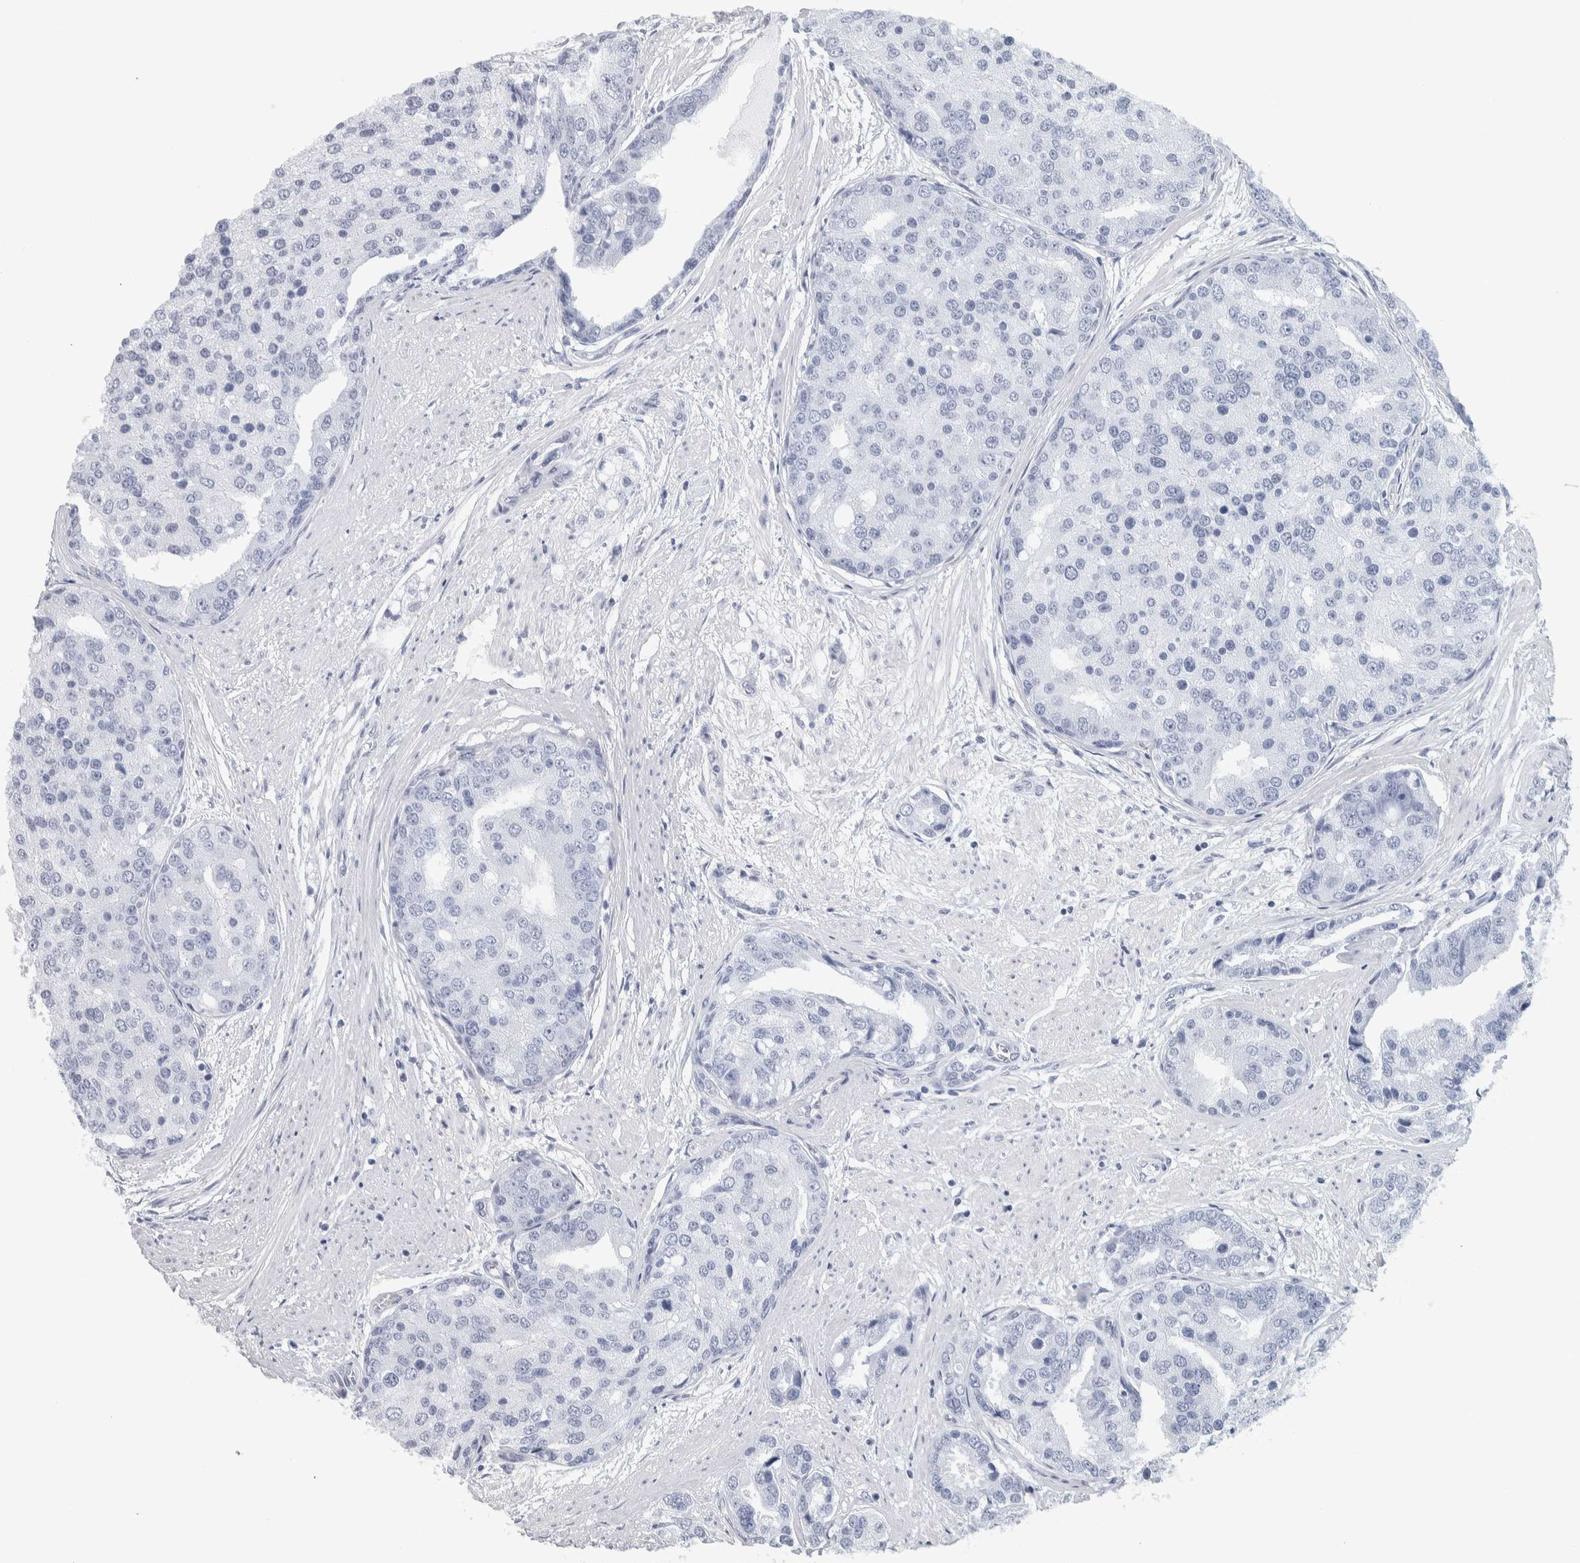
{"staining": {"intensity": "negative", "quantity": "none", "location": "none"}, "tissue": "prostate cancer", "cell_type": "Tumor cells", "image_type": "cancer", "snomed": [{"axis": "morphology", "description": "Adenocarcinoma, High grade"}, {"axis": "topography", "description": "Prostate"}], "caption": "Immunohistochemistry image of prostate adenocarcinoma (high-grade) stained for a protein (brown), which displays no staining in tumor cells. (DAB (3,3'-diaminobenzidine) immunohistochemistry, high magnification).", "gene": "ZNF862", "patient": {"sex": "male", "age": 50}}